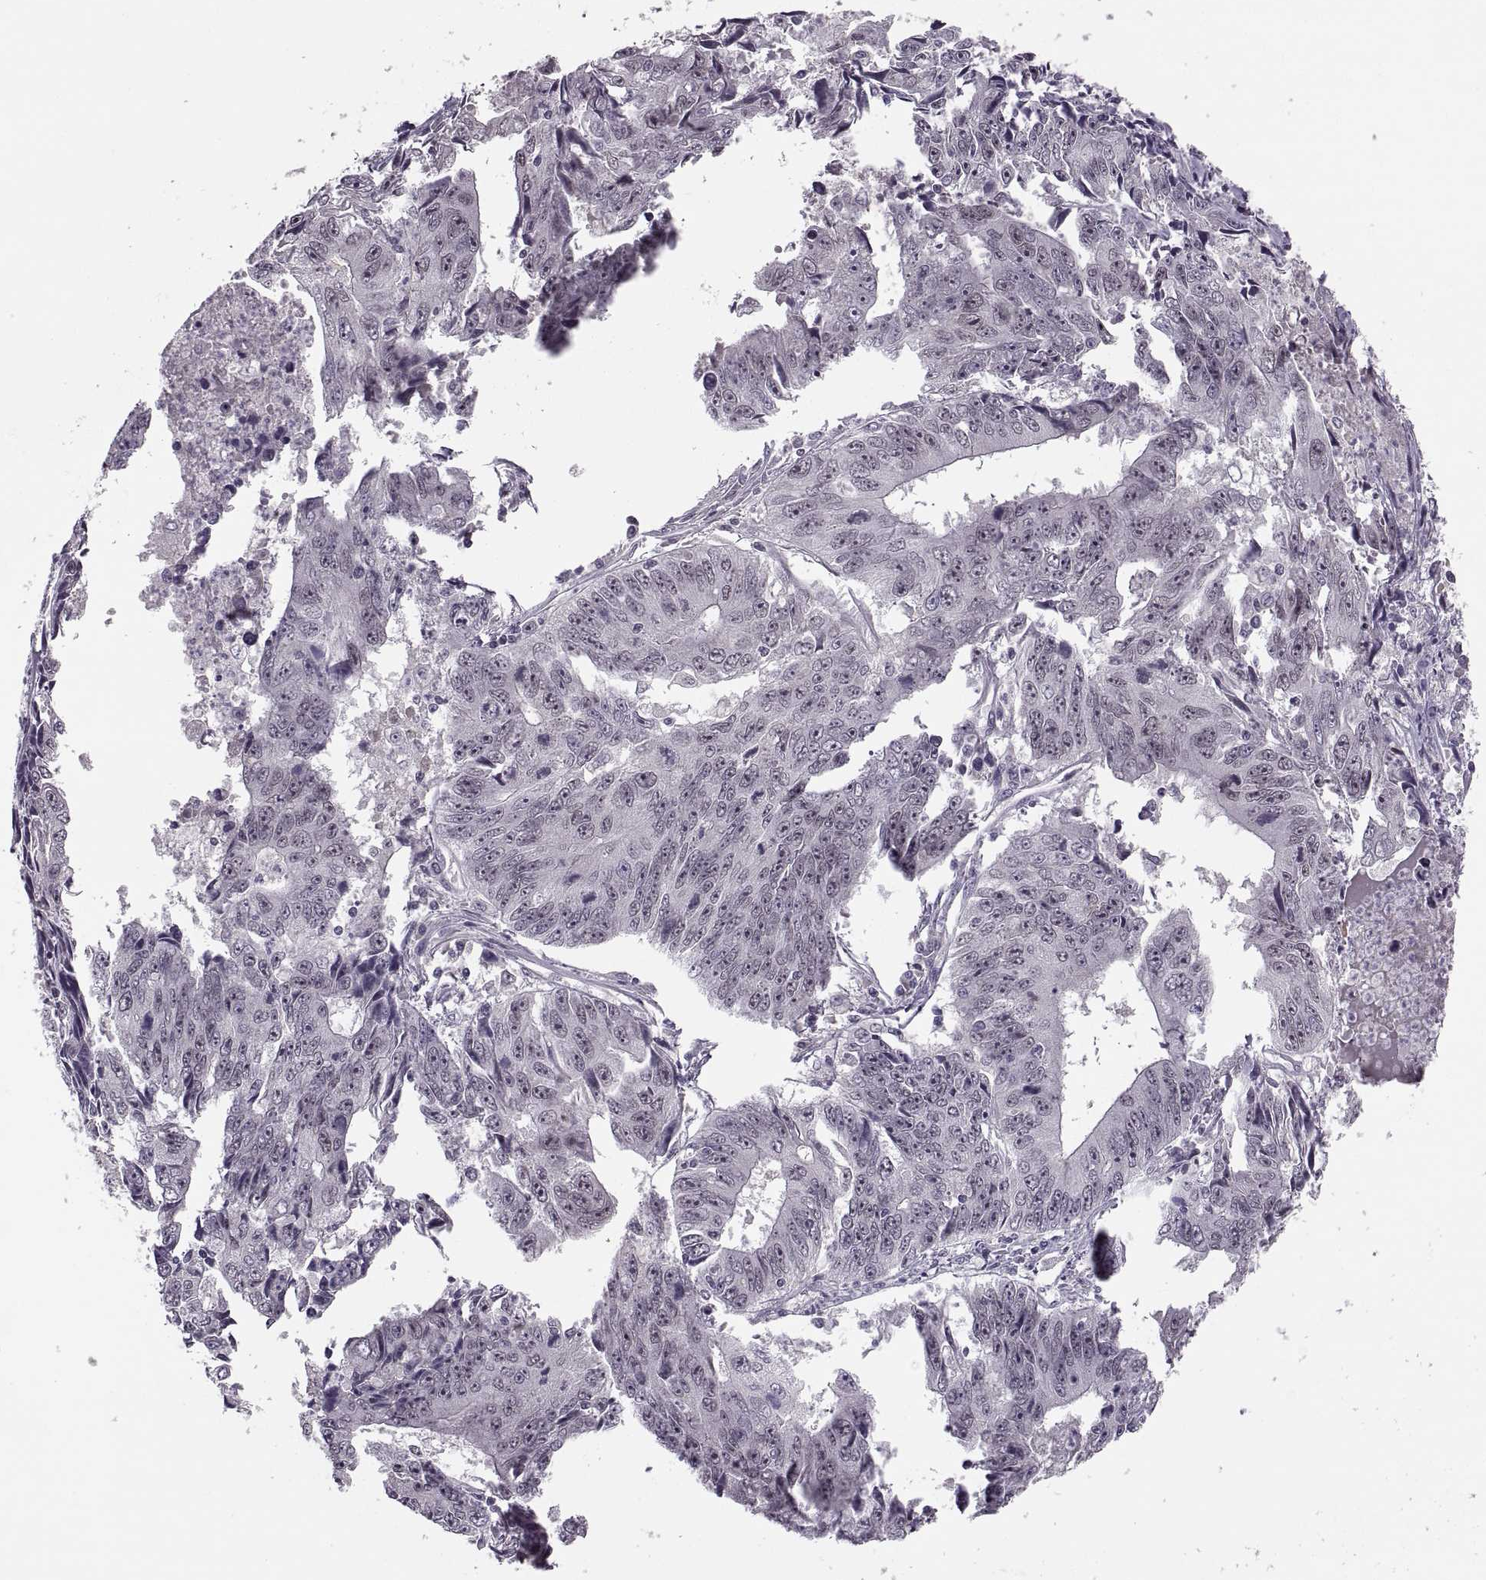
{"staining": {"intensity": "negative", "quantity": "none", "location": "none"}, "tissue": "liver cancer", "cell_type": "Tumor cells", "image_type": "cancer", "snomed": [{"axis": "morphology", "description": "Cholangiocarcinoma"}, {"axis": "topography", "description": "Liver"}], "caption": "Liver cancer was stained to show a protein in brown. There is no significant staining in tumor cells.", "gene": "CACNA1F", "patient": {"sex": "male", "age": 65}}